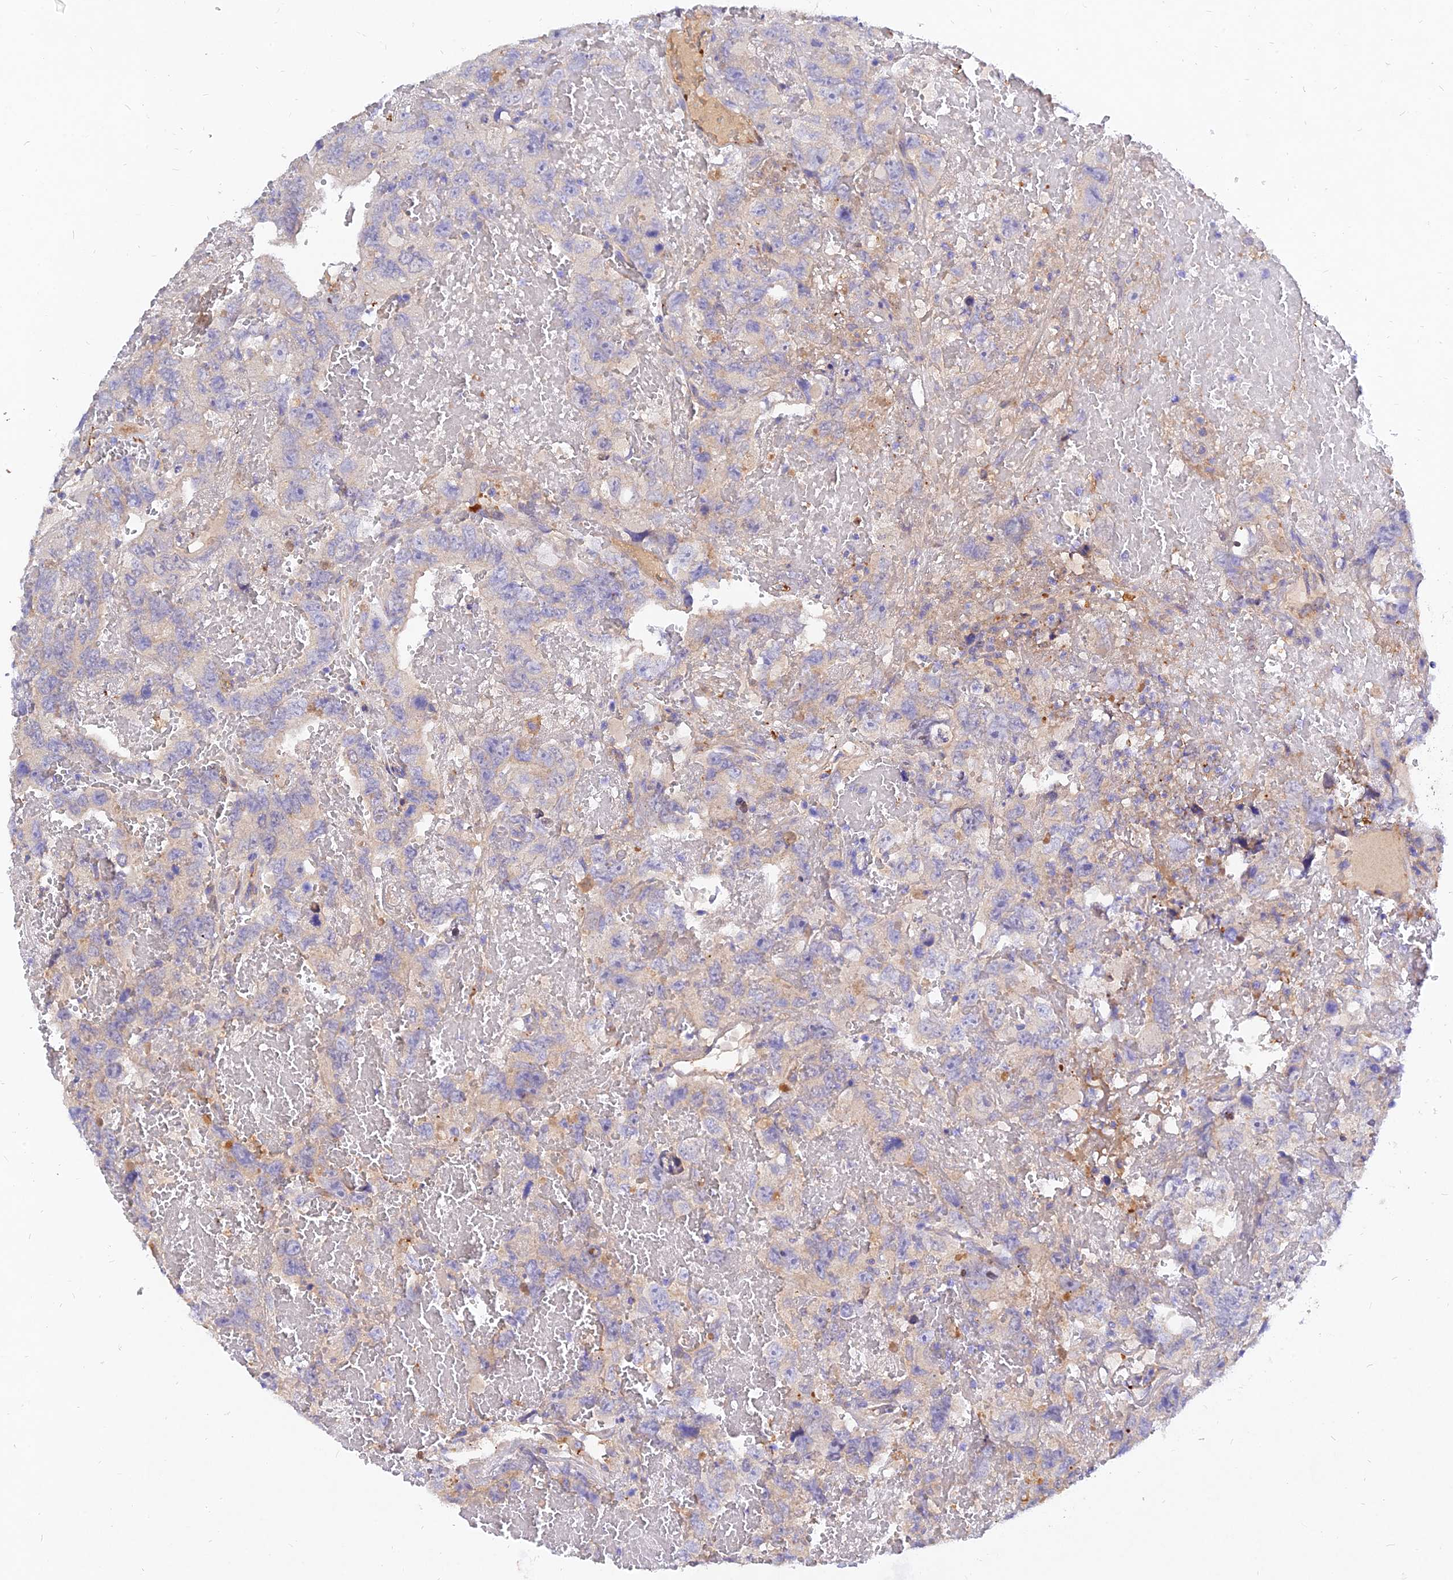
{"staining": {"intensity": "weak", "quantity": "<25%", "location": "cytoplasmic/membranous"}, "tissue": "testis cancer", "cell_type": "Tumor cells", "image_type": "cancer", "snomed": [{"axis": "morphology", "description": "Carcinoma, Embryonal, NOS"}, {"axis": "topography", "description": "Testis"}], "caption": "This is an immunohistochemistry (IHC) histopathology image of embryonal carcinoma (testis). There is no positivity in tumor cells.", "gene": "MROH1", "patient": {"sex": "male", "age": 45}}